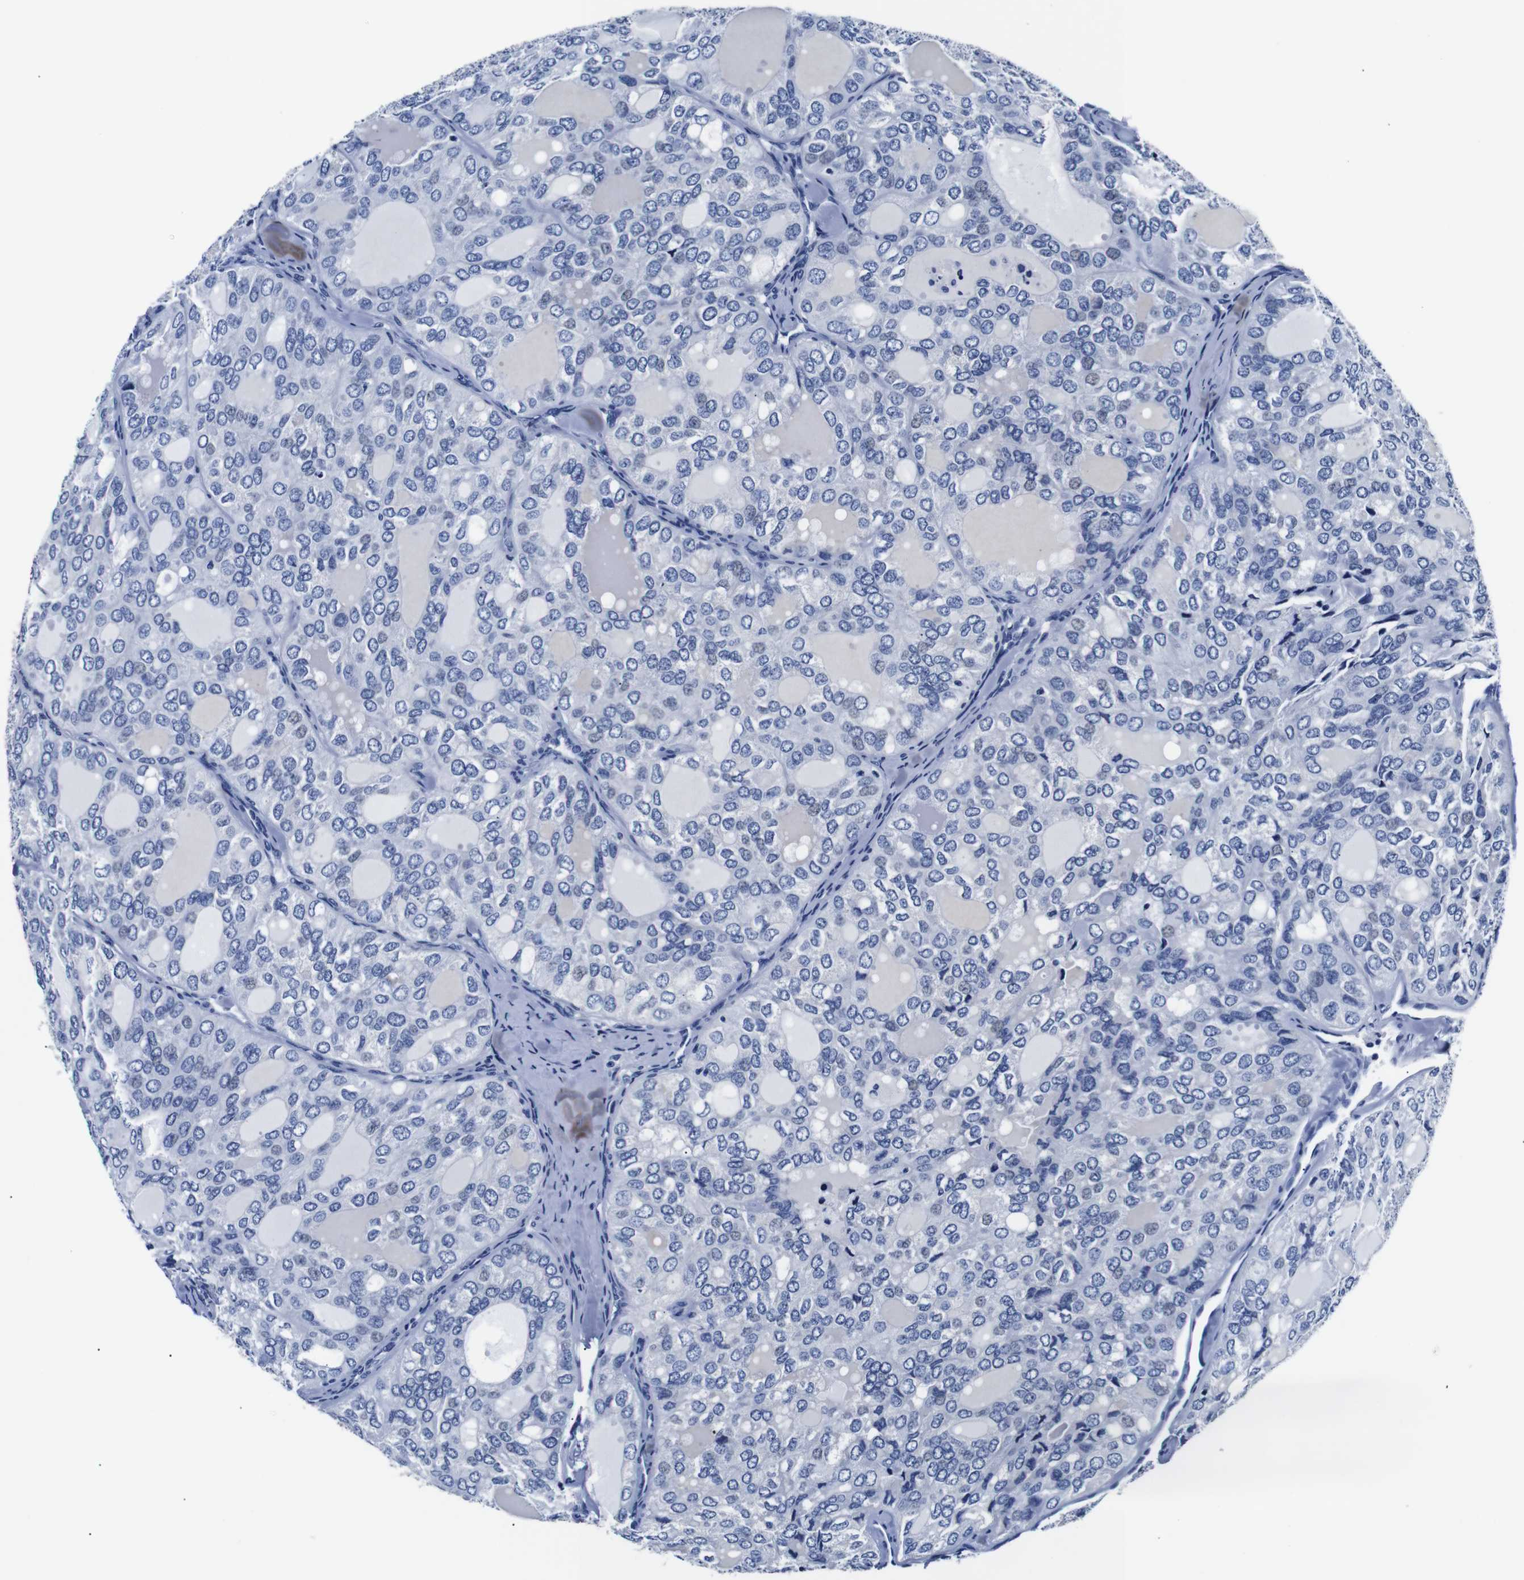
{"staining": {"intensity": "negative", "quantity": "none", "location": "none"}, "tissue": "thyroid cancer", "cell_type": "Tumor cells", "image_type": "cancer", "snomed": [{"axis": "morphology", "description": "Follicular adenoma carcinoma, NOS"}, {"axis": "topography", "description": "Thyroid gland"}], "caption": "Follicular adenoma carcinoma (thyroid) was stained to show a protein in brown. There is no significant staining in tumor cells.", "gene": "GAP43", "patient": {"sex": "male", "age": 75}}